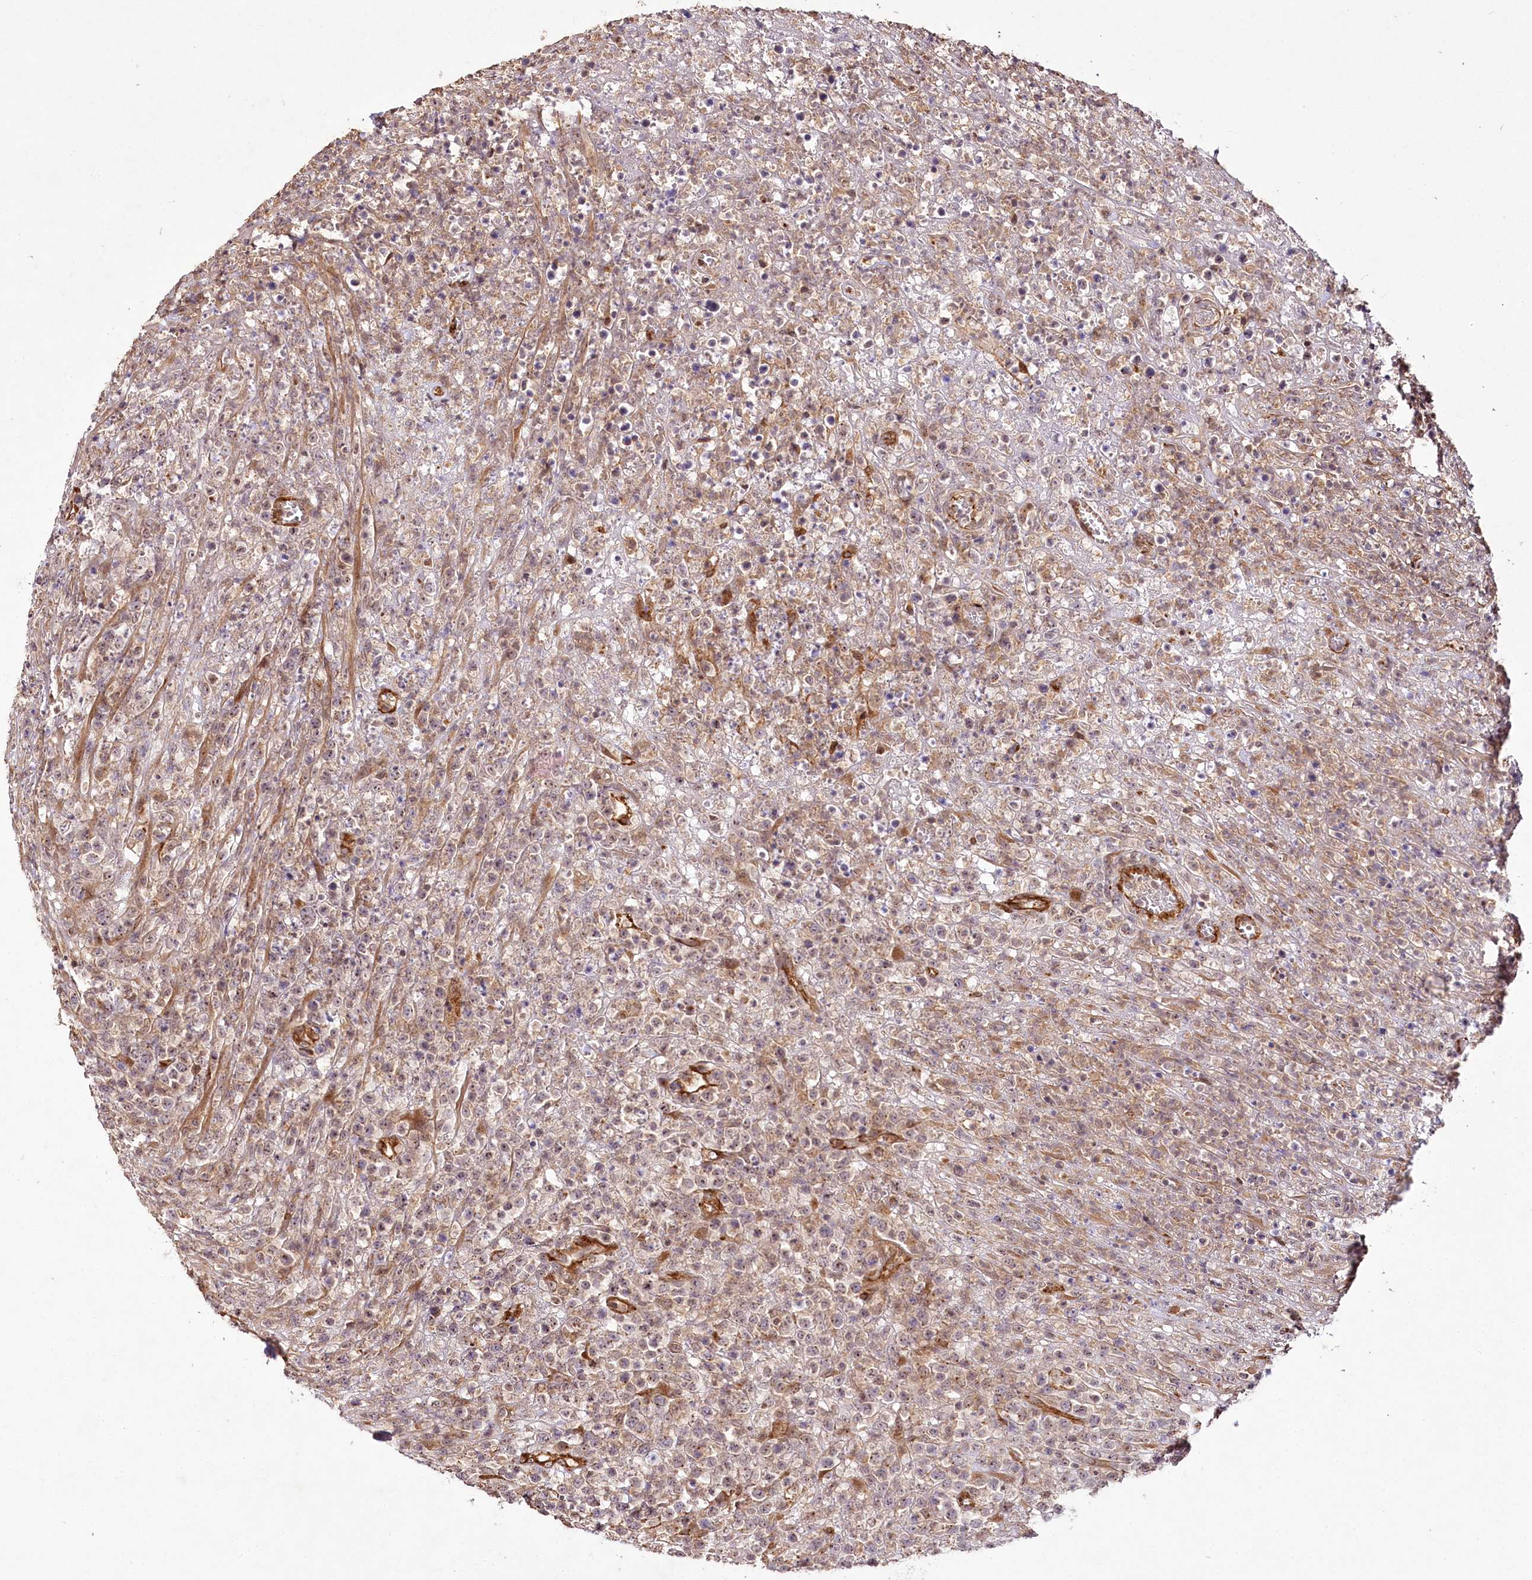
{"staining": {"intensity": "weak", "quantity": "25%-75%", "location": "nuclear"}, "tissue": "lymphoma", "cell_type": "Tumor cells", "image_type": "cancer", "snomed": [{"axis": "morphology", "description": "Malignant lymphoma, non-Hodgkin's type, High grade"}, {"axis": "topography", "description": "Colon"}], "caption": "Malignant lymphoma, non-Hodgkin's type (high-grade) tissue shows weak nuclear positivity in about 25%-75% of tumor cells, visualized by immunohistochemistry. (IHC, brightfield microscopy, high magnification).", "gene": "ALKBH8", "patient": {"sex": "female", "age": 53}}